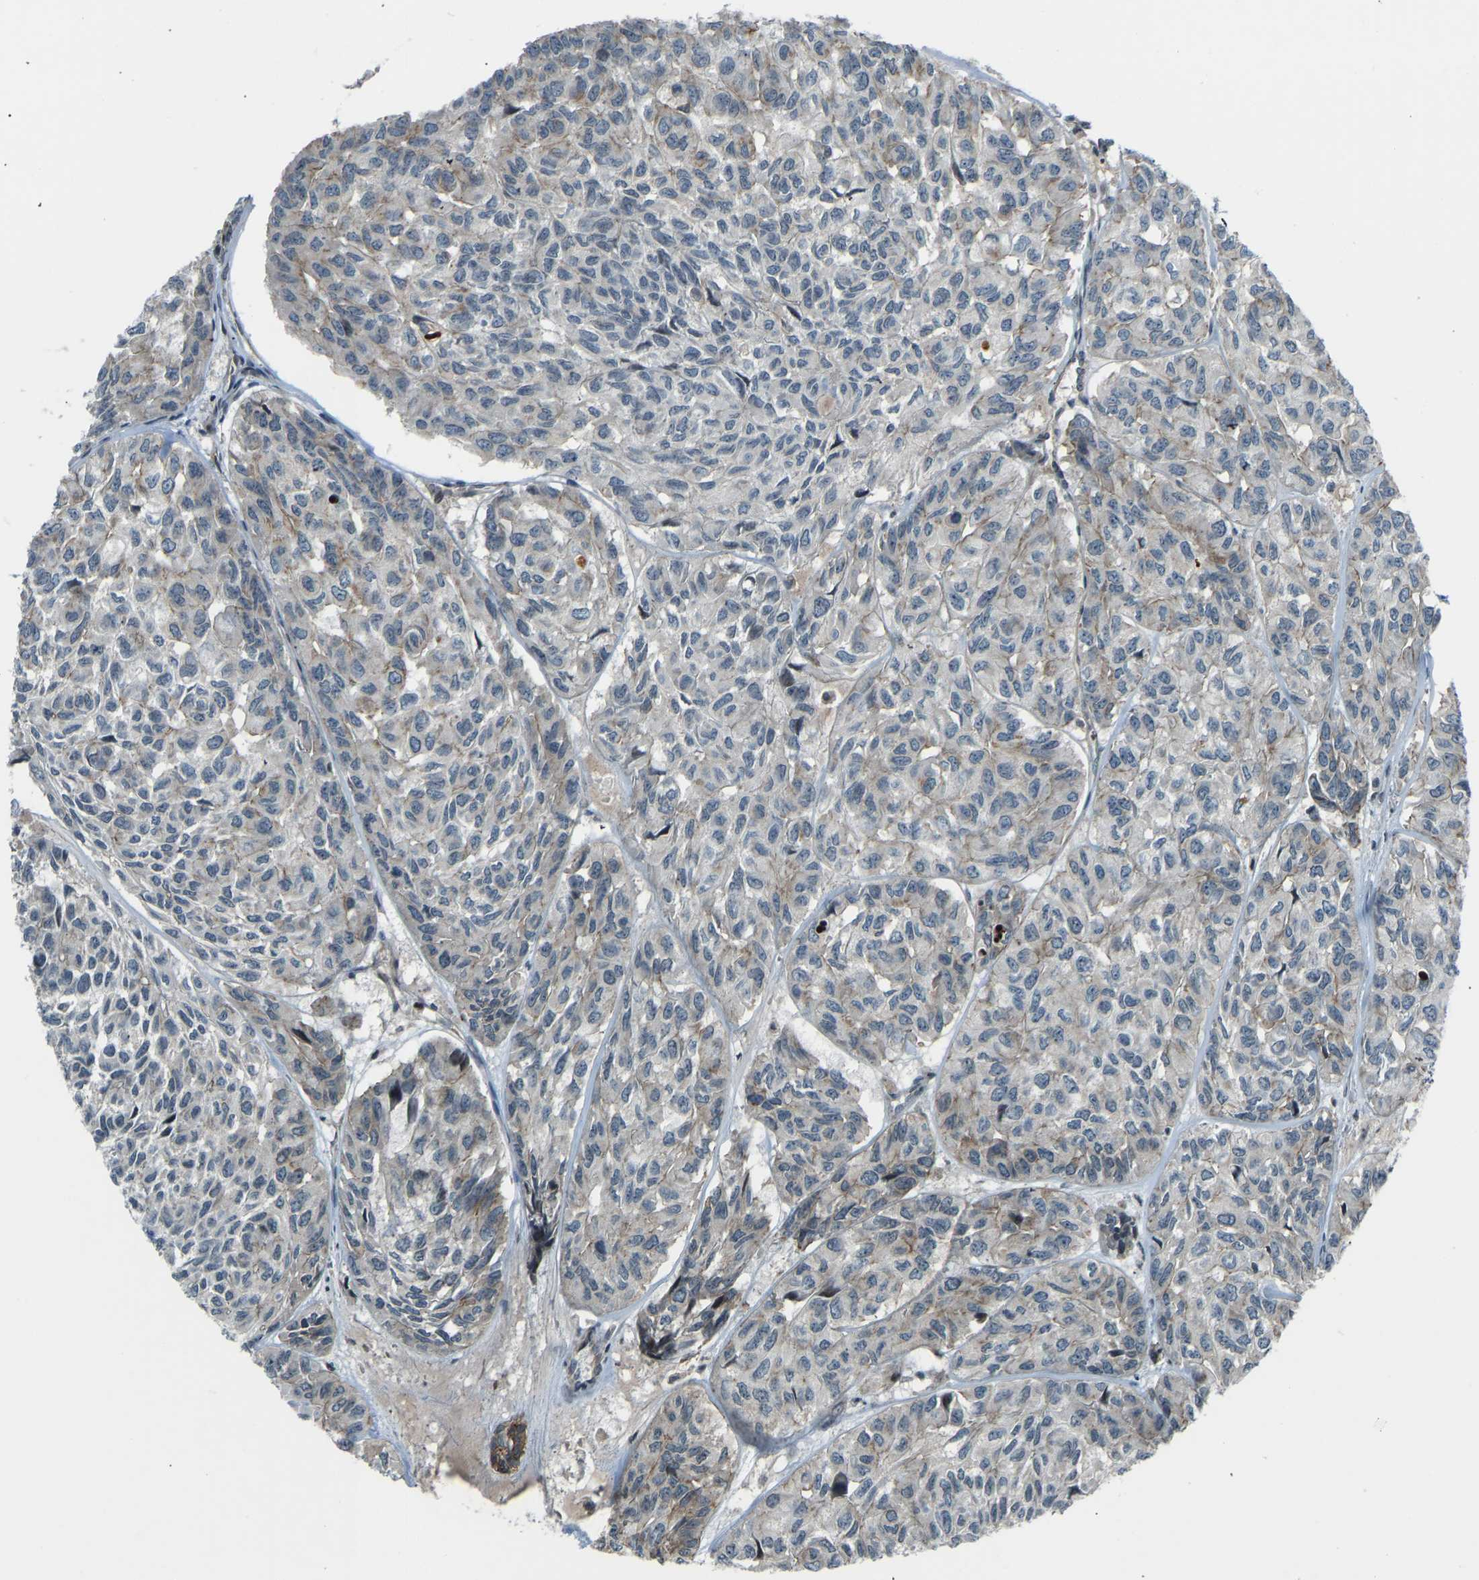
{"staining": {"intensity": "moderate", "quantity": "<25%", "location": "cytoplasmic/membranous"}, "tissue": "head and neck cancer", "cell_type": "Tumor cells", "image_type": "cancer", "snomed": [{"axis": "morphology", "description": "Adenocarcinoma, NOS"}, {"axis": "topography", "description": "Salivary gland, NOS"}, {"axis": "topography", "description": "Head-Neck"}], "caption": "Approximately <25% of tumor cells in human adenocarcinoma (head and neck) demonstrate moderate cytoplasmic/membranous protein positivity as visualized by brown immunohistochemical staining.", "gene": "SVOPL", "patient": {"sex": "female", "age": 76}}